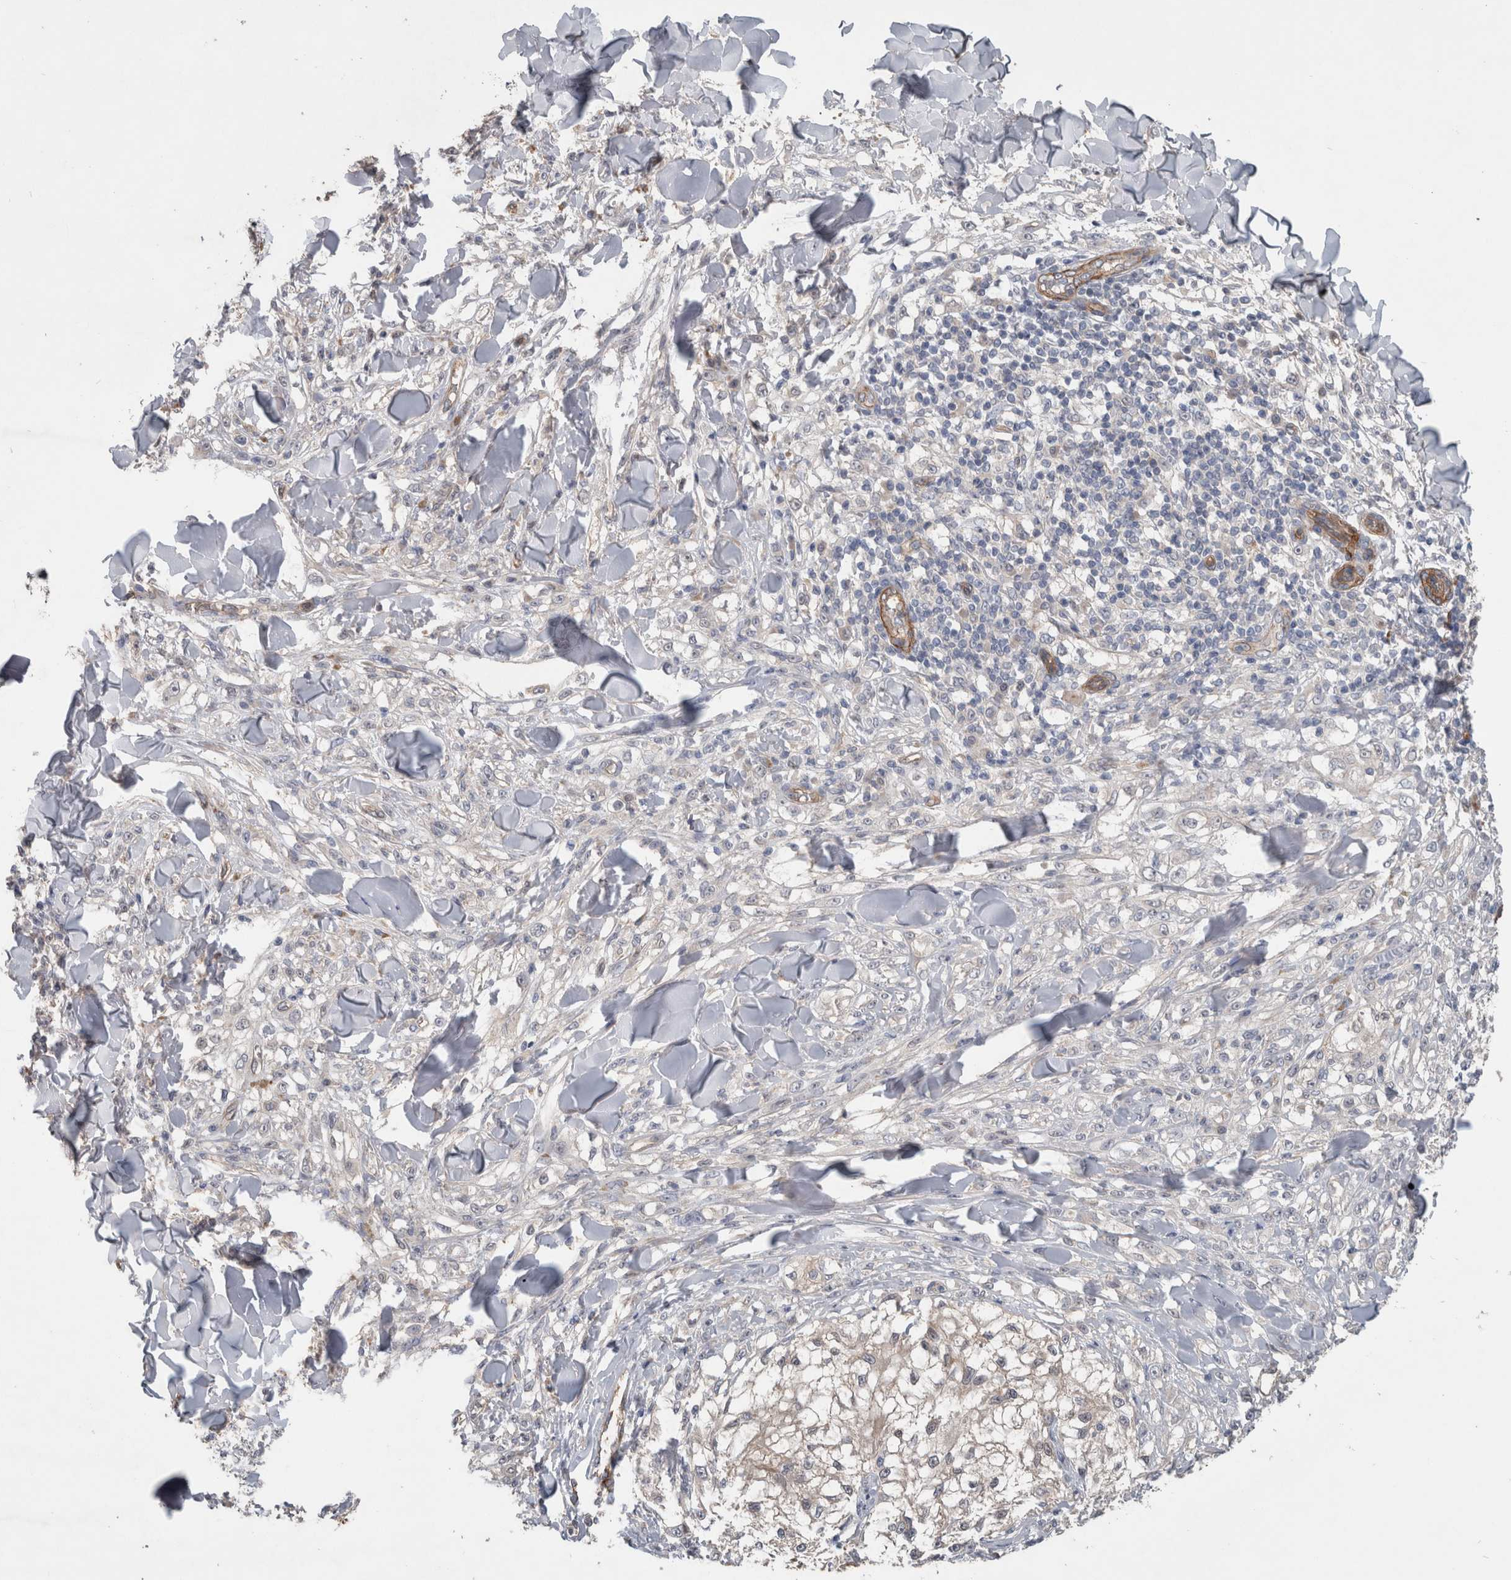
{"staining": {"intensity": "negative", "quantity": "none", "location": "none"}, "tissue": "melanoma", "cell_type": "Tumor cells", "image_type": "cancer", "snomed": [{"axis": "morphology", "description": "Malignant melanoma, NOS"}, {"axis": "topography", "description": "Skin of head"}], "caption": "DAB immunohistochemical staining of human melanoma reveals no significant expression in tumor cells.", "gene": "BCAM", "patient": {"sex": "male", "age": 83}}